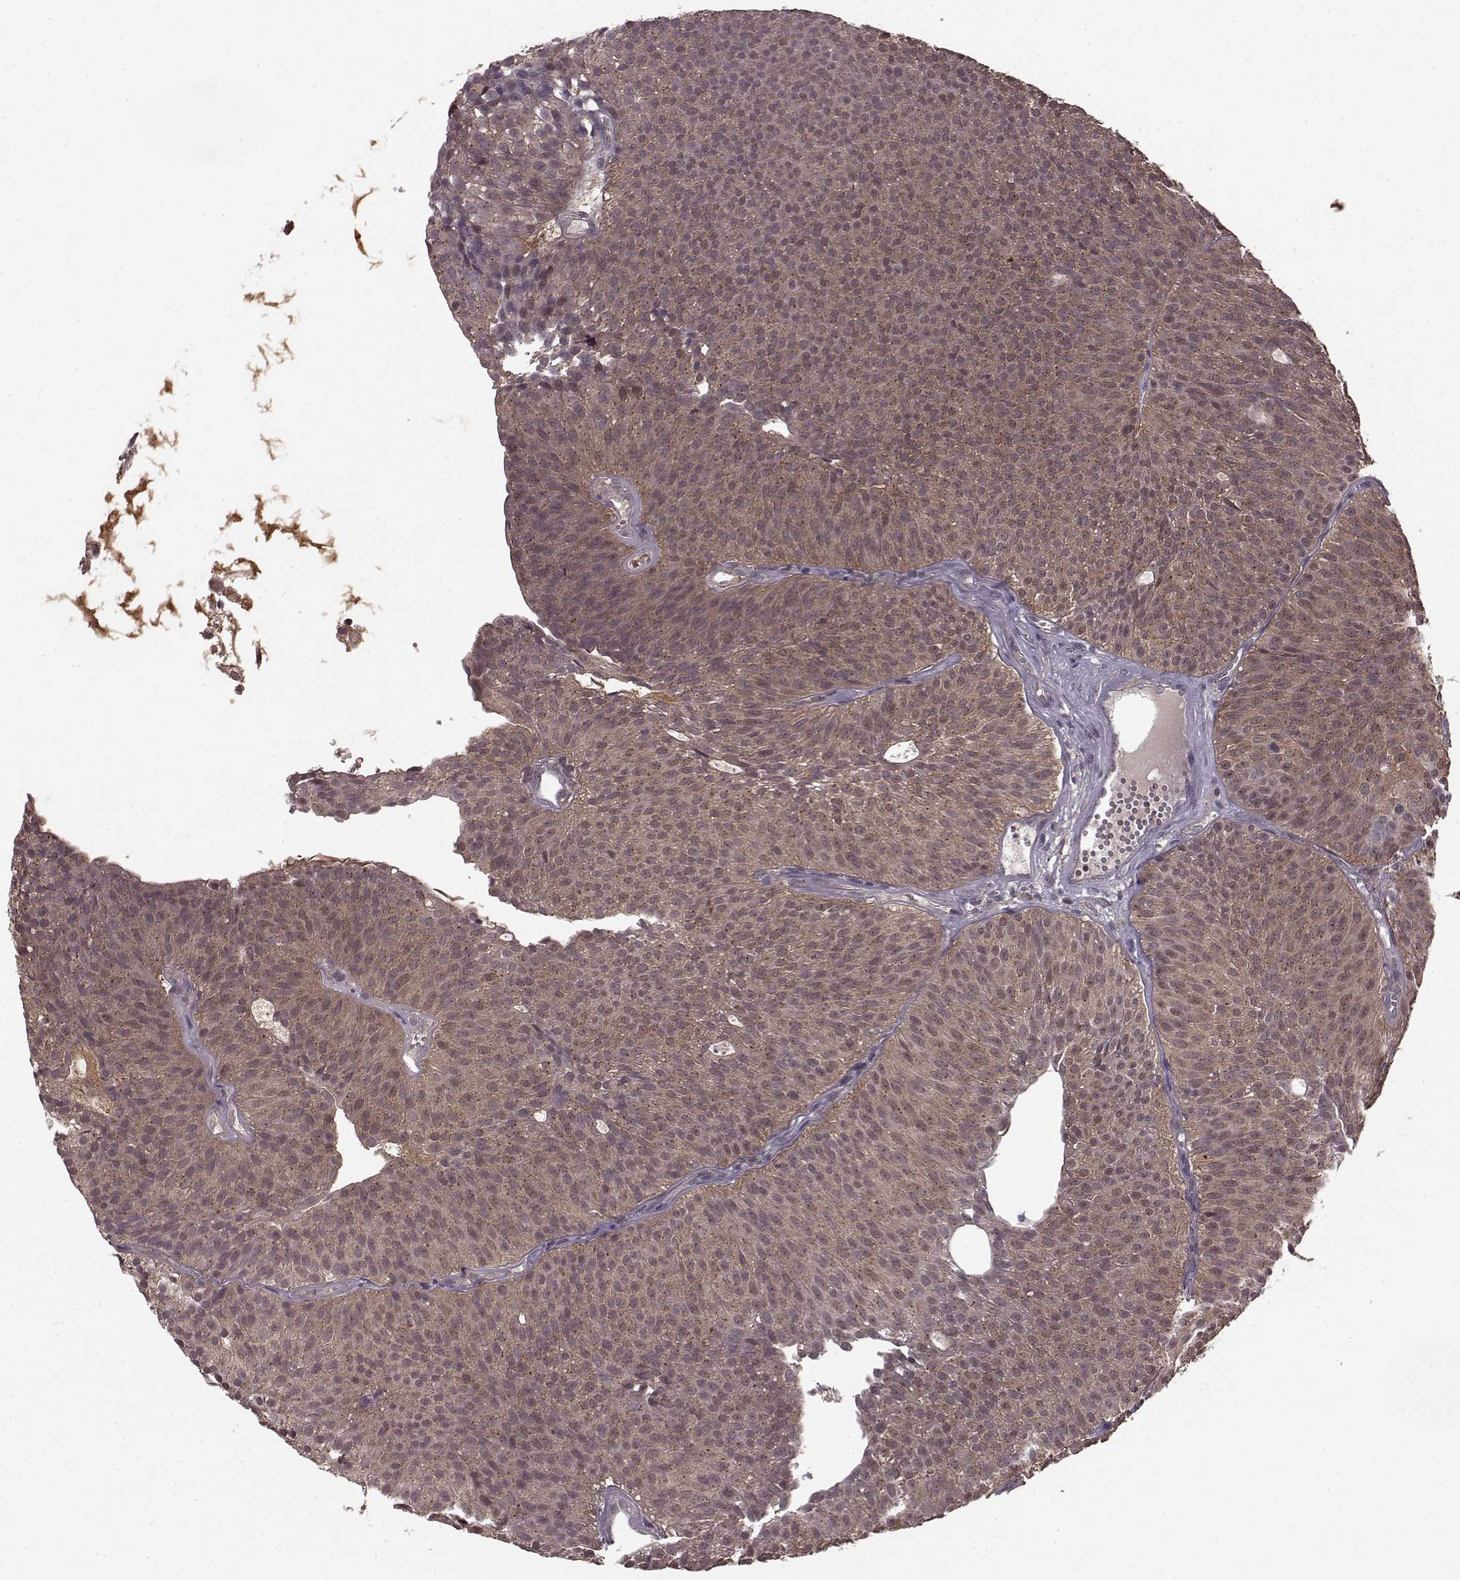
{"staining": {"intensity": "weak", "quantity": "25%-75%", "location": "cytoplasmic/membranous"}, "tissue": "urothelial cancer", "cell_type": "Tumor cells", "image_type": "cancer", "snomed": [{"axis": "morphology", "description": "Urothelial carcinoma, Low grade"}, {"axis": "topography", "description": "Urinary bladder"}], "caption": "Immunohistochemical staining of human urothelial cancer displays weak cytoplasmic/membranous protein staining in approximately 25%-75% of tumor cells. The staining was performed using DAB (3,3'-diaminobenzidine) to visualize the protein expression in brown, while the nuclei were stained in blue with hematoxylin (Magnification: 20x).", "gene": "GSS", "patient": {"sex": "male", "age": 63}}